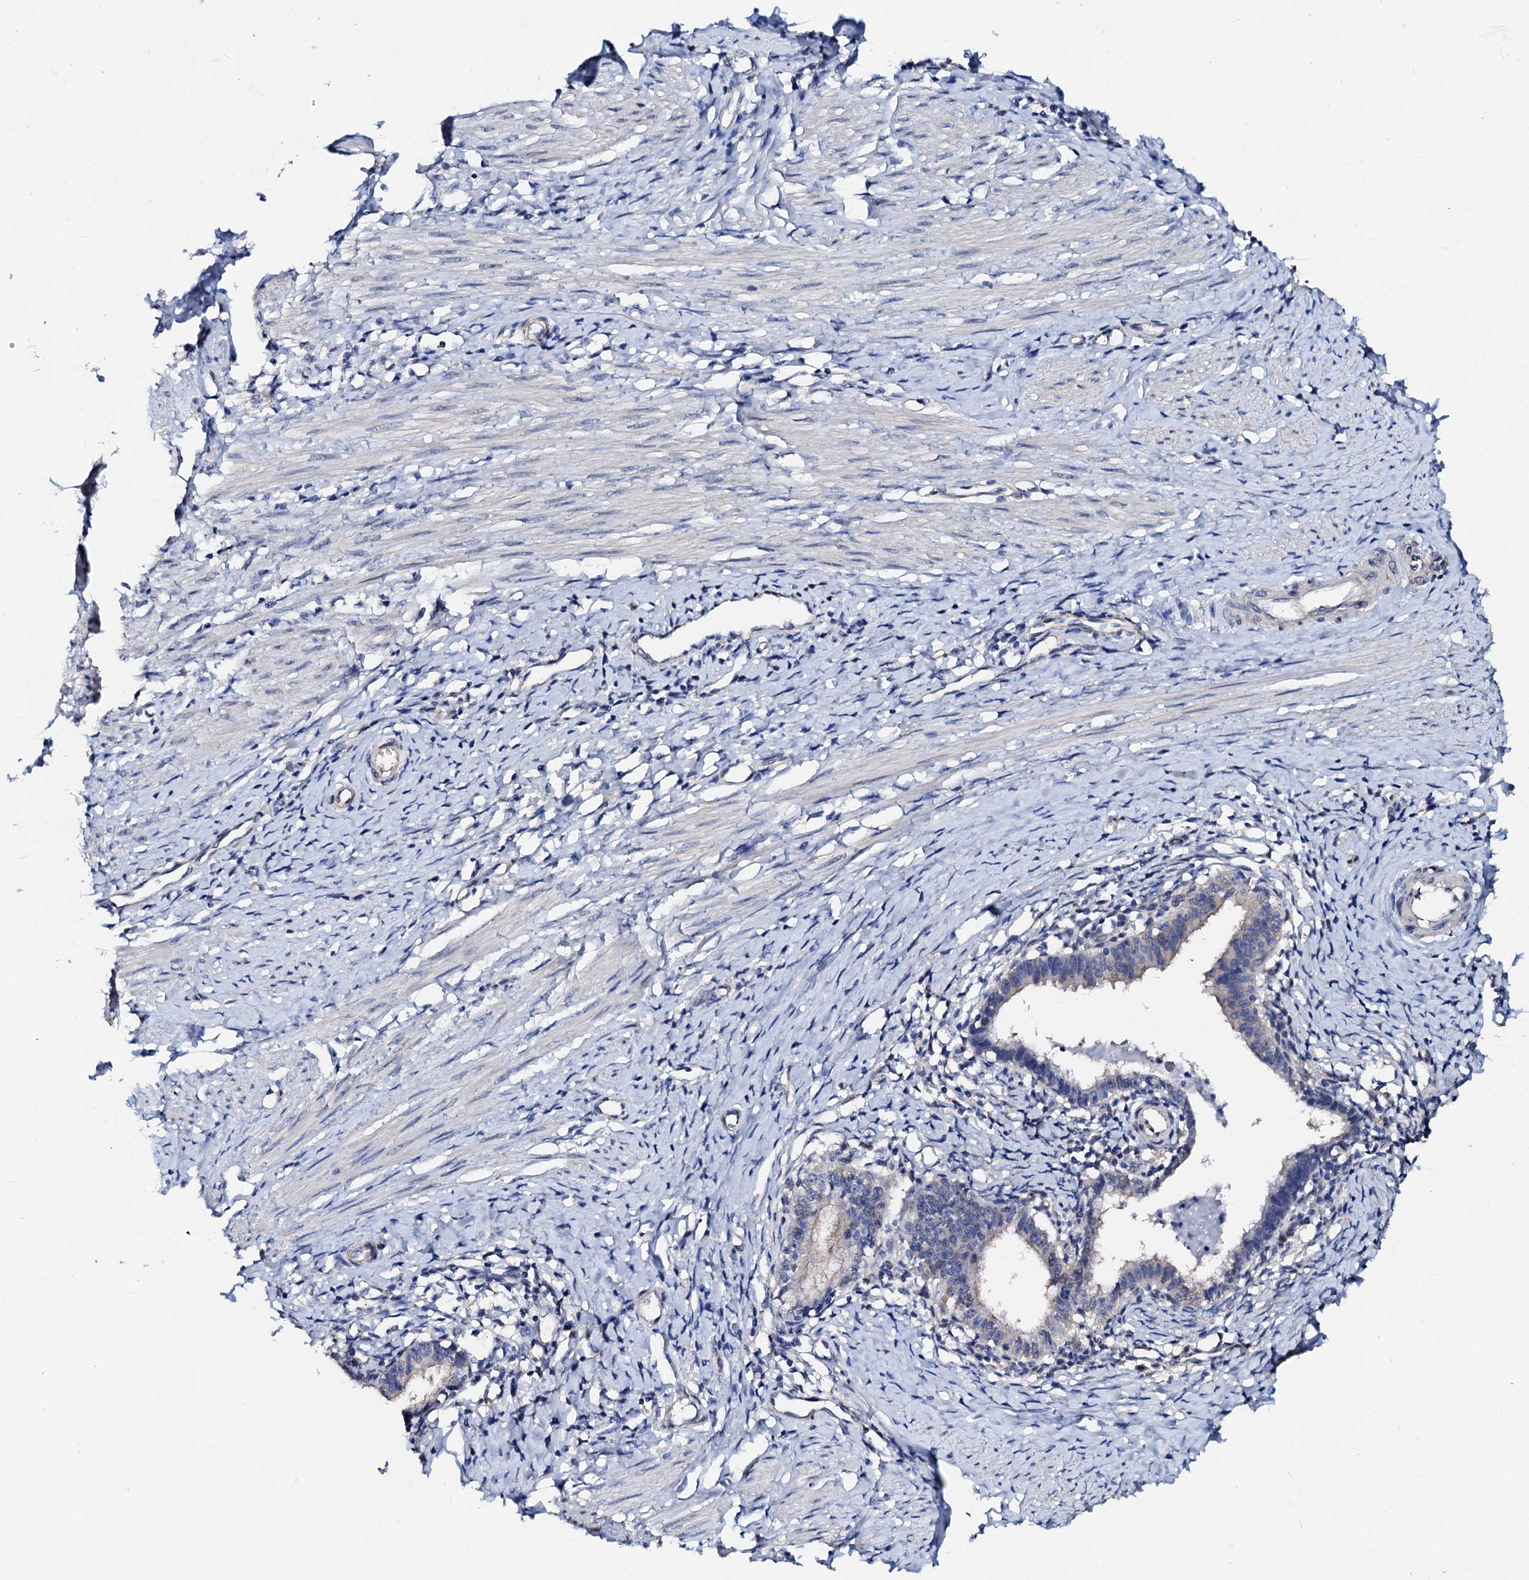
{"staining": {"intensity": "weak", "quantity": "<25%", "location": "cytoplasmic/membranous"}, "tissue": "cervical cancer", "cell_type": "Tumor cells", "image_type": "cancer", "snomed": [{"axis": "morphology", "description": "Adenocarcinoma, NOS"}, {"axis": "topography", "description": "Cervix"}], "caption": "Micrograph shows no protein positivity in tumor cells of adenocarcinoma (cervical) tissue.", "gene": "CSN2", "patient": {"sex": "female", "age": 36}}